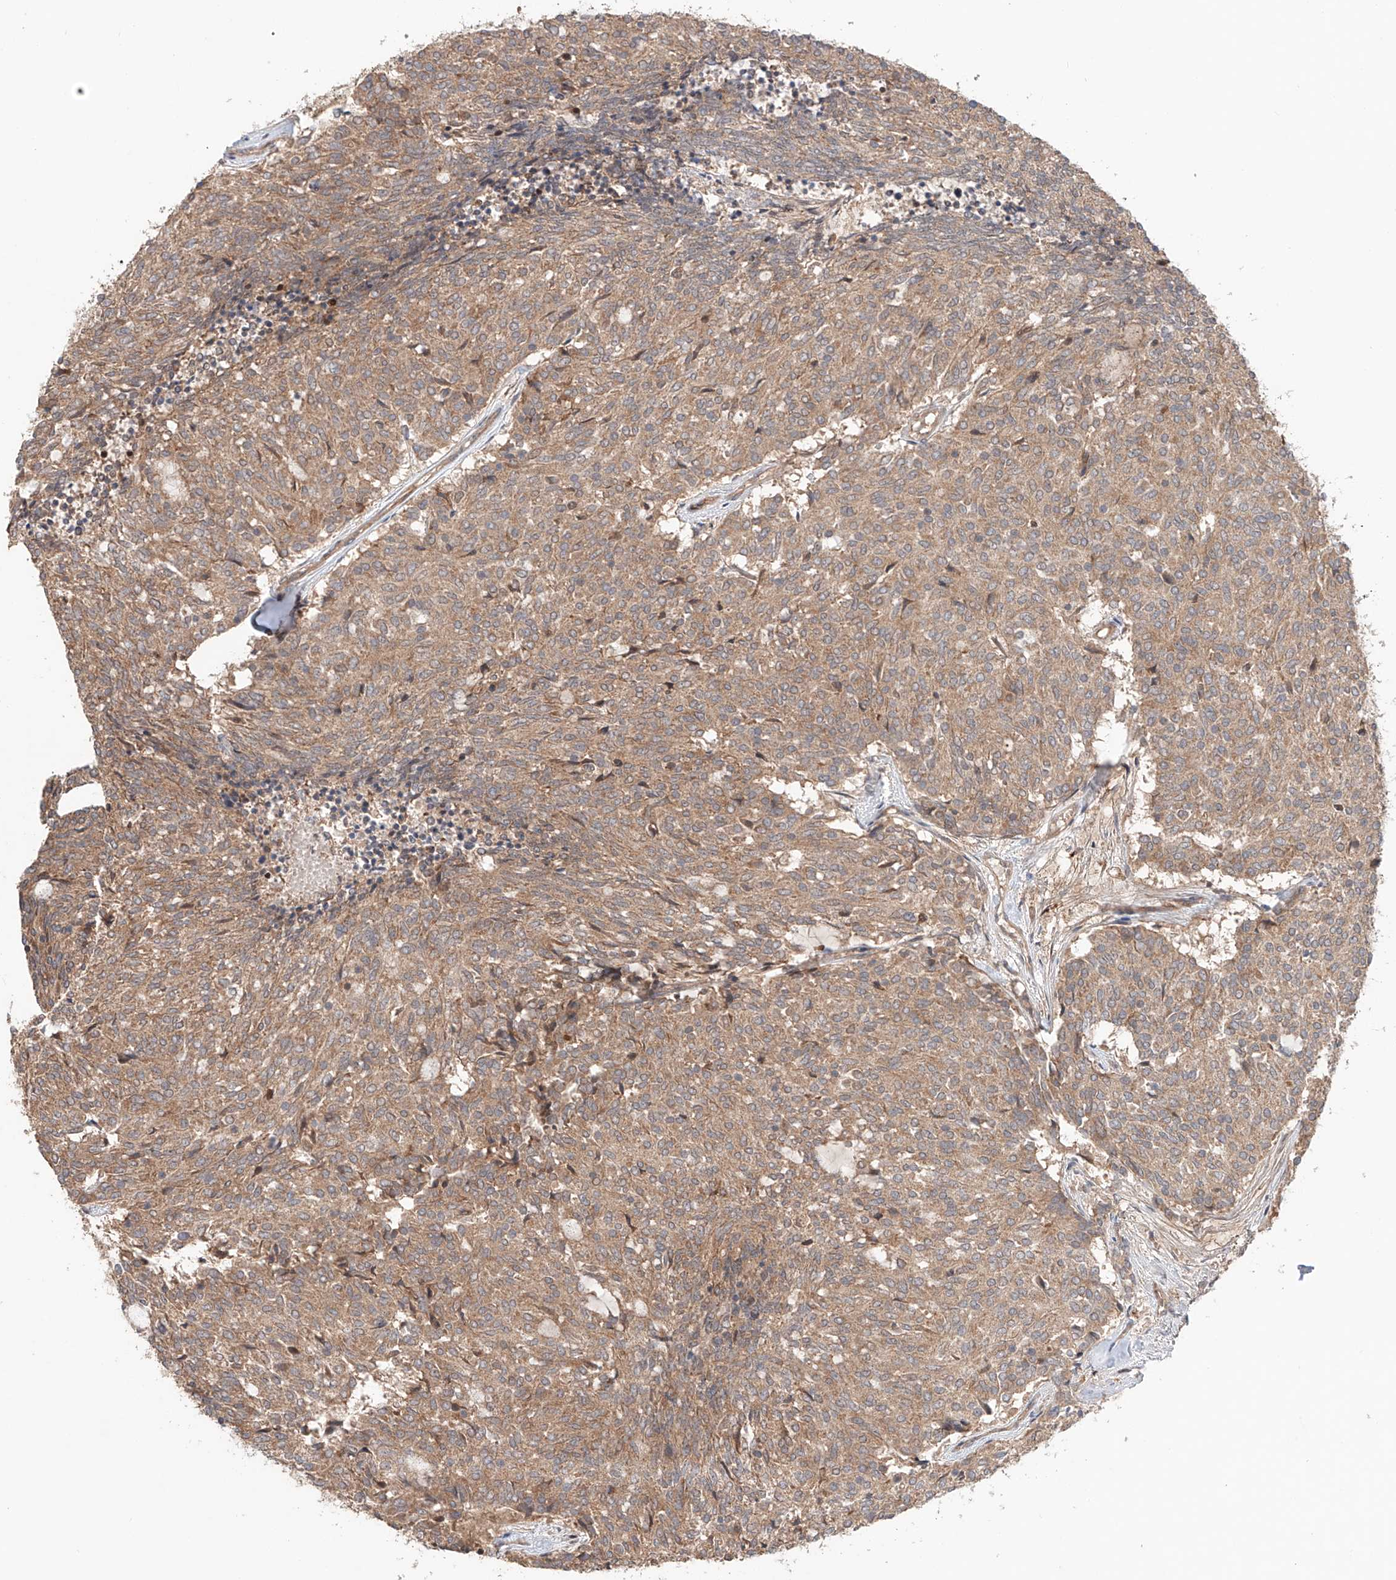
{"staining": {"intensity": "moderate", "quantity": ">75%", "location": "cytoplasmic/membranous"}, "tissue": "carcinoid", "cell_type": "Tumor cells", "image_type": "cancer", "snomed": [{"axis": "morphology", "description": "Carcinoid, malignant, NOS"}, {"axis": "topography", "description": "Pancreas"}], "caption": "Immunohistochemical staining of human carcinoid shows medium levels of moderate cytoplasmic/membranous protein expression in about >75% of tumor cells.", "gene": "IGSF22", "patient": {"sex": "female", "age": 54}}